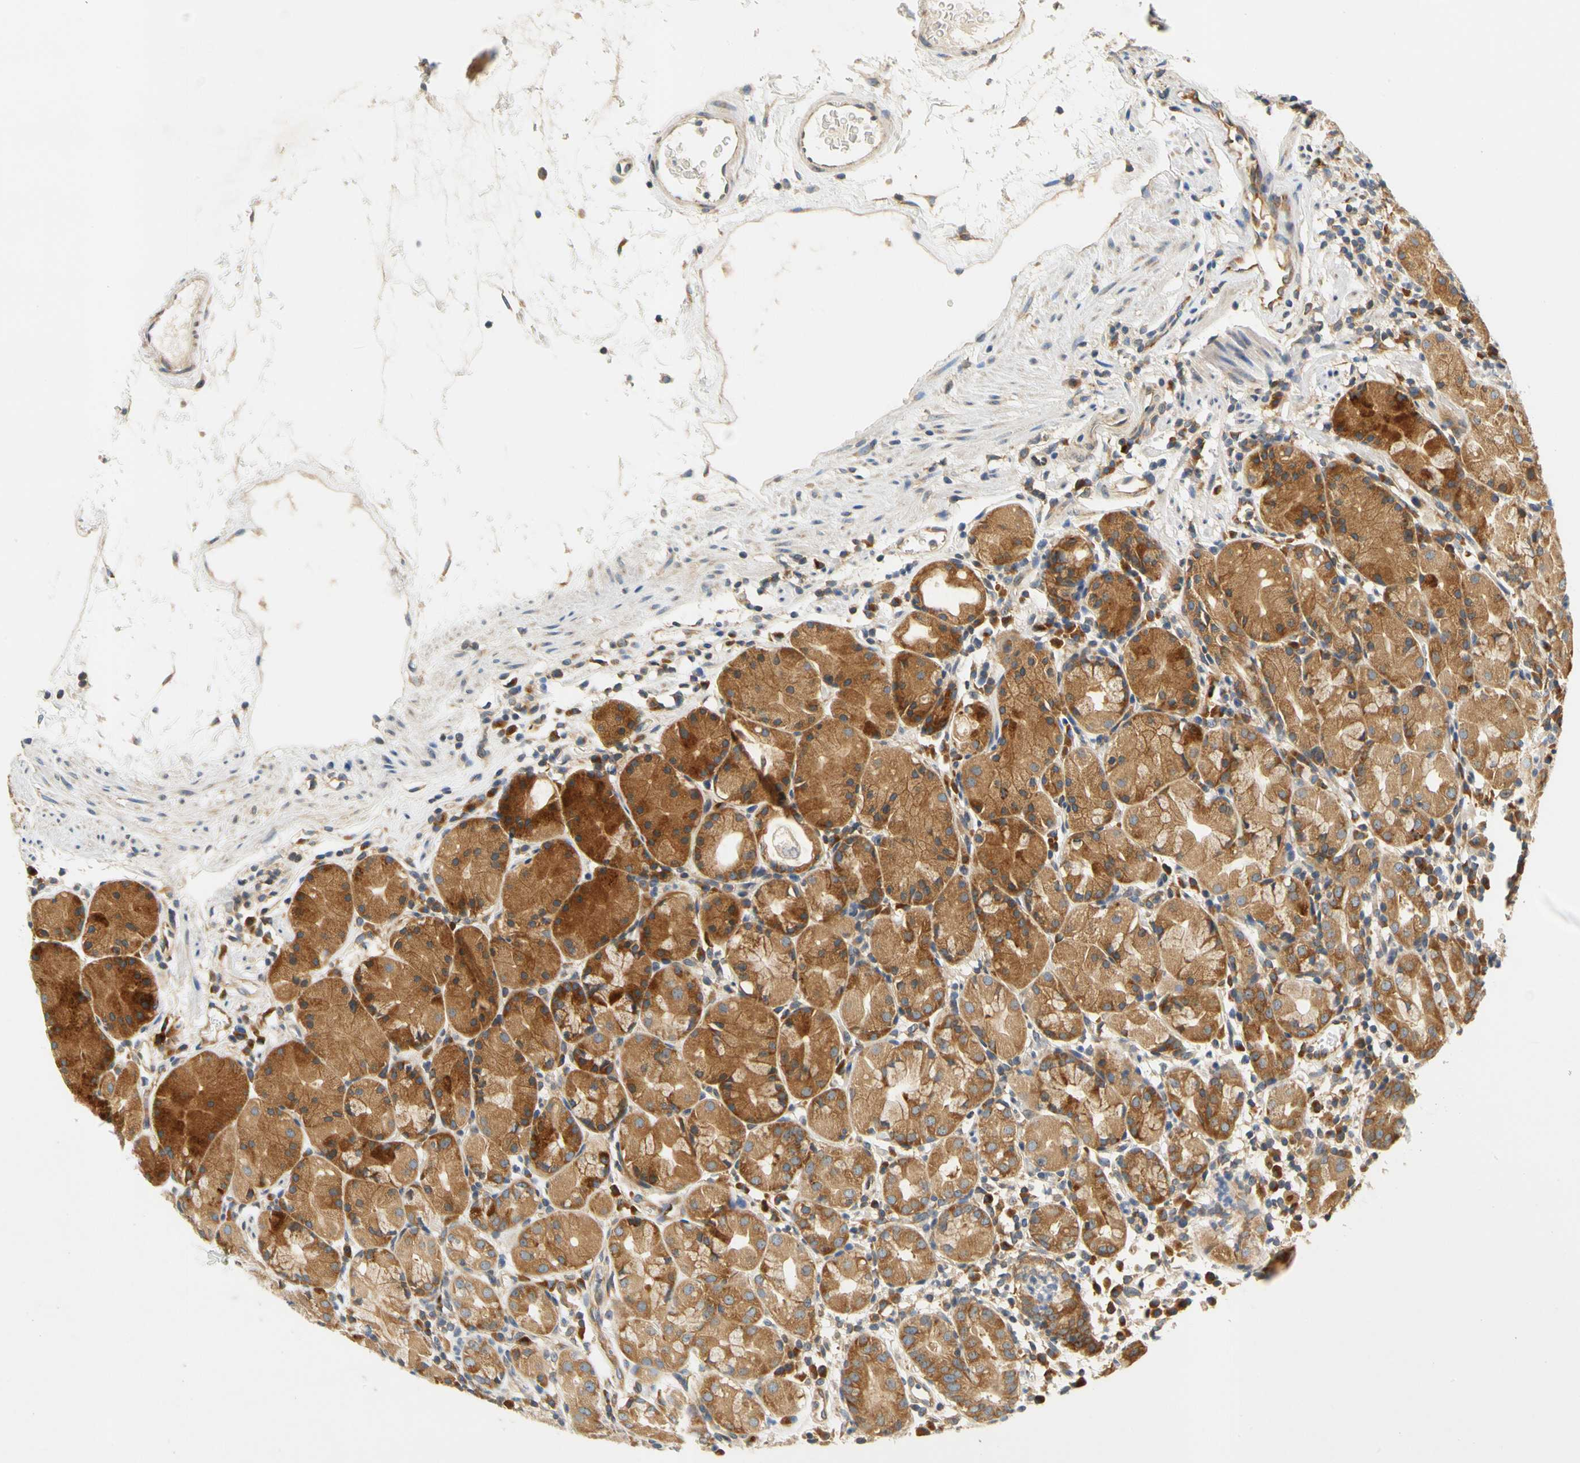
{"staining": {"intensity": "strong", "quantity": ">75%", "location": "cytoplasmic/membranous"}, "tissue": "stomach", "cell_type": "Glandular cells", "image_type": "normal", "snomed": [{"axis": "morphology", "description": "Normal tissue, NOS"}, {"axis": "topography", "description": "Stomach"}, {"axis": "topography", "description": "Stomach, lower"}], "caption": "Protein expression analysis of benign stomach demonstrates strong cytoplasmic/membranous positivity in about >75% of glandular cells. The staining was performed using DAB (3,3'-diaminobenzidine) to visualize the protein expression in brown, while the nuclei were stained in blue with hematoxylin (Magnification: 20x).", "gene": "LRRC47", "patient": {"sex": "female", "age": 75}}